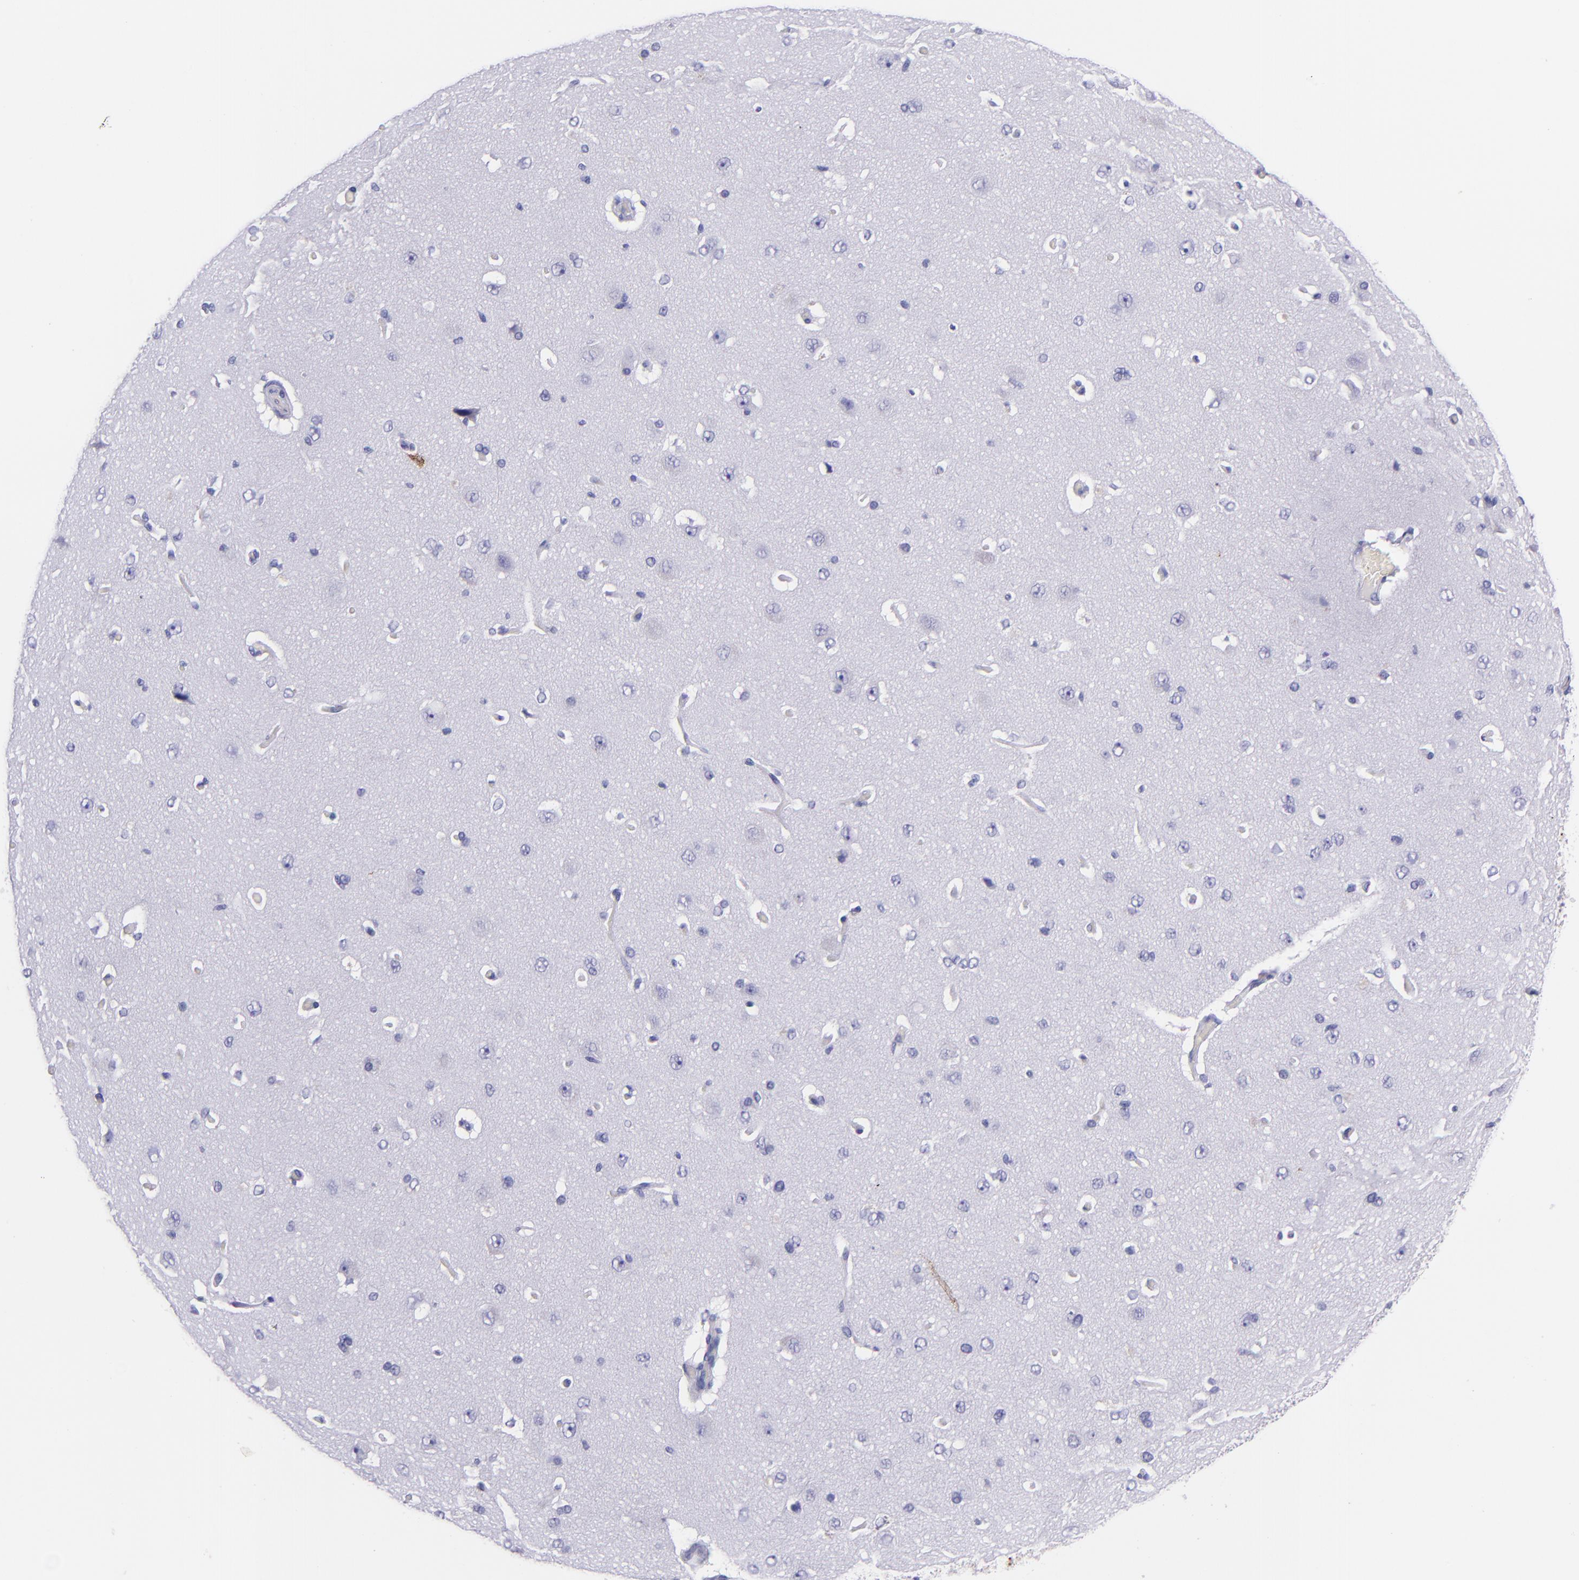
{"staining": {"intensity": "negative", "quantity": "none", "location": "none"}, "tissue": "cerebral cortex", "cell_type": "Endothelial cells", "image_type": "normal", "snomed": [{"axis": "morphology", "description": "Normal tissue, NOS"}, {"axis": "topography", "description": "Cerebral cortex"}], "caption": "A histopathology image of cerebral cortex stained for a protein reveals no brown staining in endothelial cells. (DAB (3,3'-diaminobenzidine) IHC, high magnification).", "gene": "KRT4", "patient": {"sex": "female", "age": 45}}